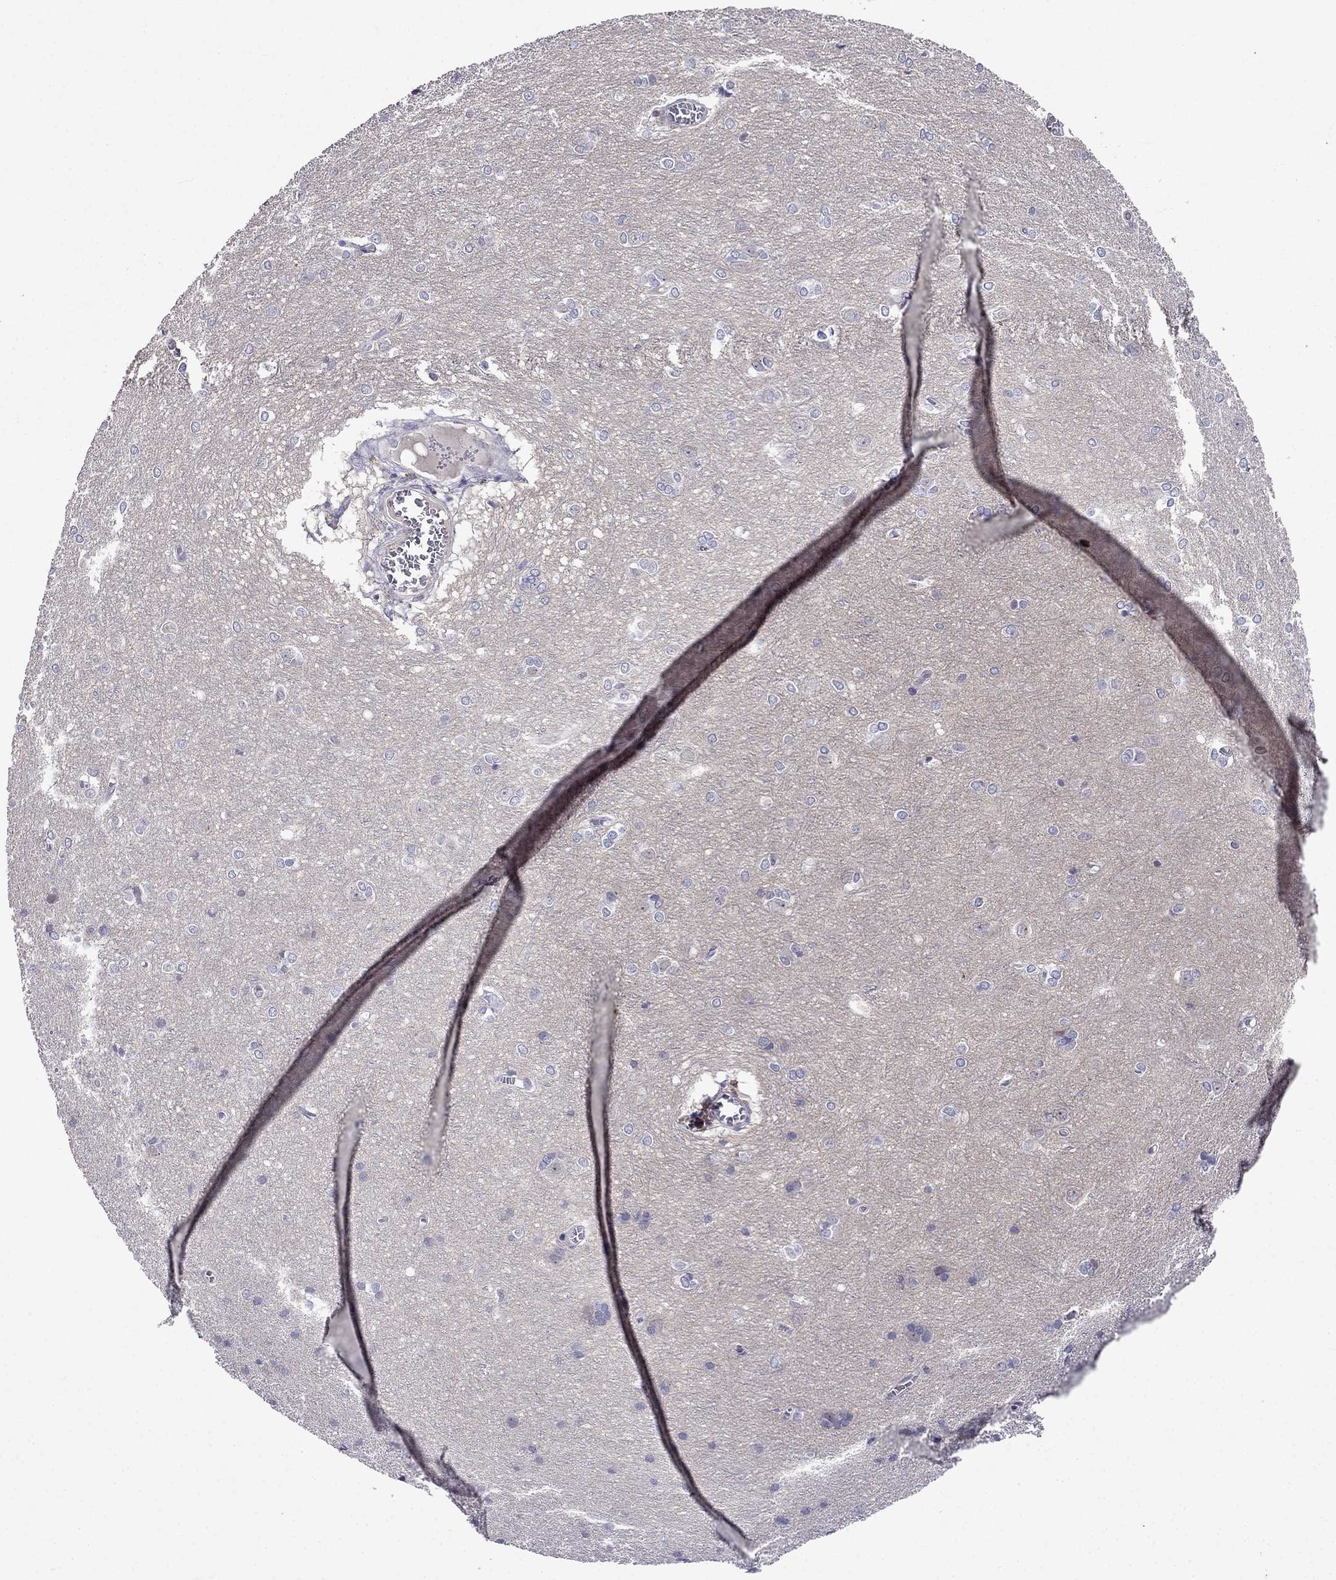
{"staining": {"intensity": "negative", "quantity": "none", "location": "none"}, "tissue": "cerebral cortex", "cell_type": "Endothelial cells", "image_type": "normal", "snomed": [{"axis": "morphology", "description": "Normal tissue, NOS"}, {"axis": "topography", "description": "Cerebral cortex"}], "caption": "The histopathology image displays no significant positivity in endothelial cells of cerebral cortex. (Brightfield microscopy of DAB immunohistochemistry at high magnification).", "gene": "AQP9", "patient": {"sex": "male", "age": 37}}